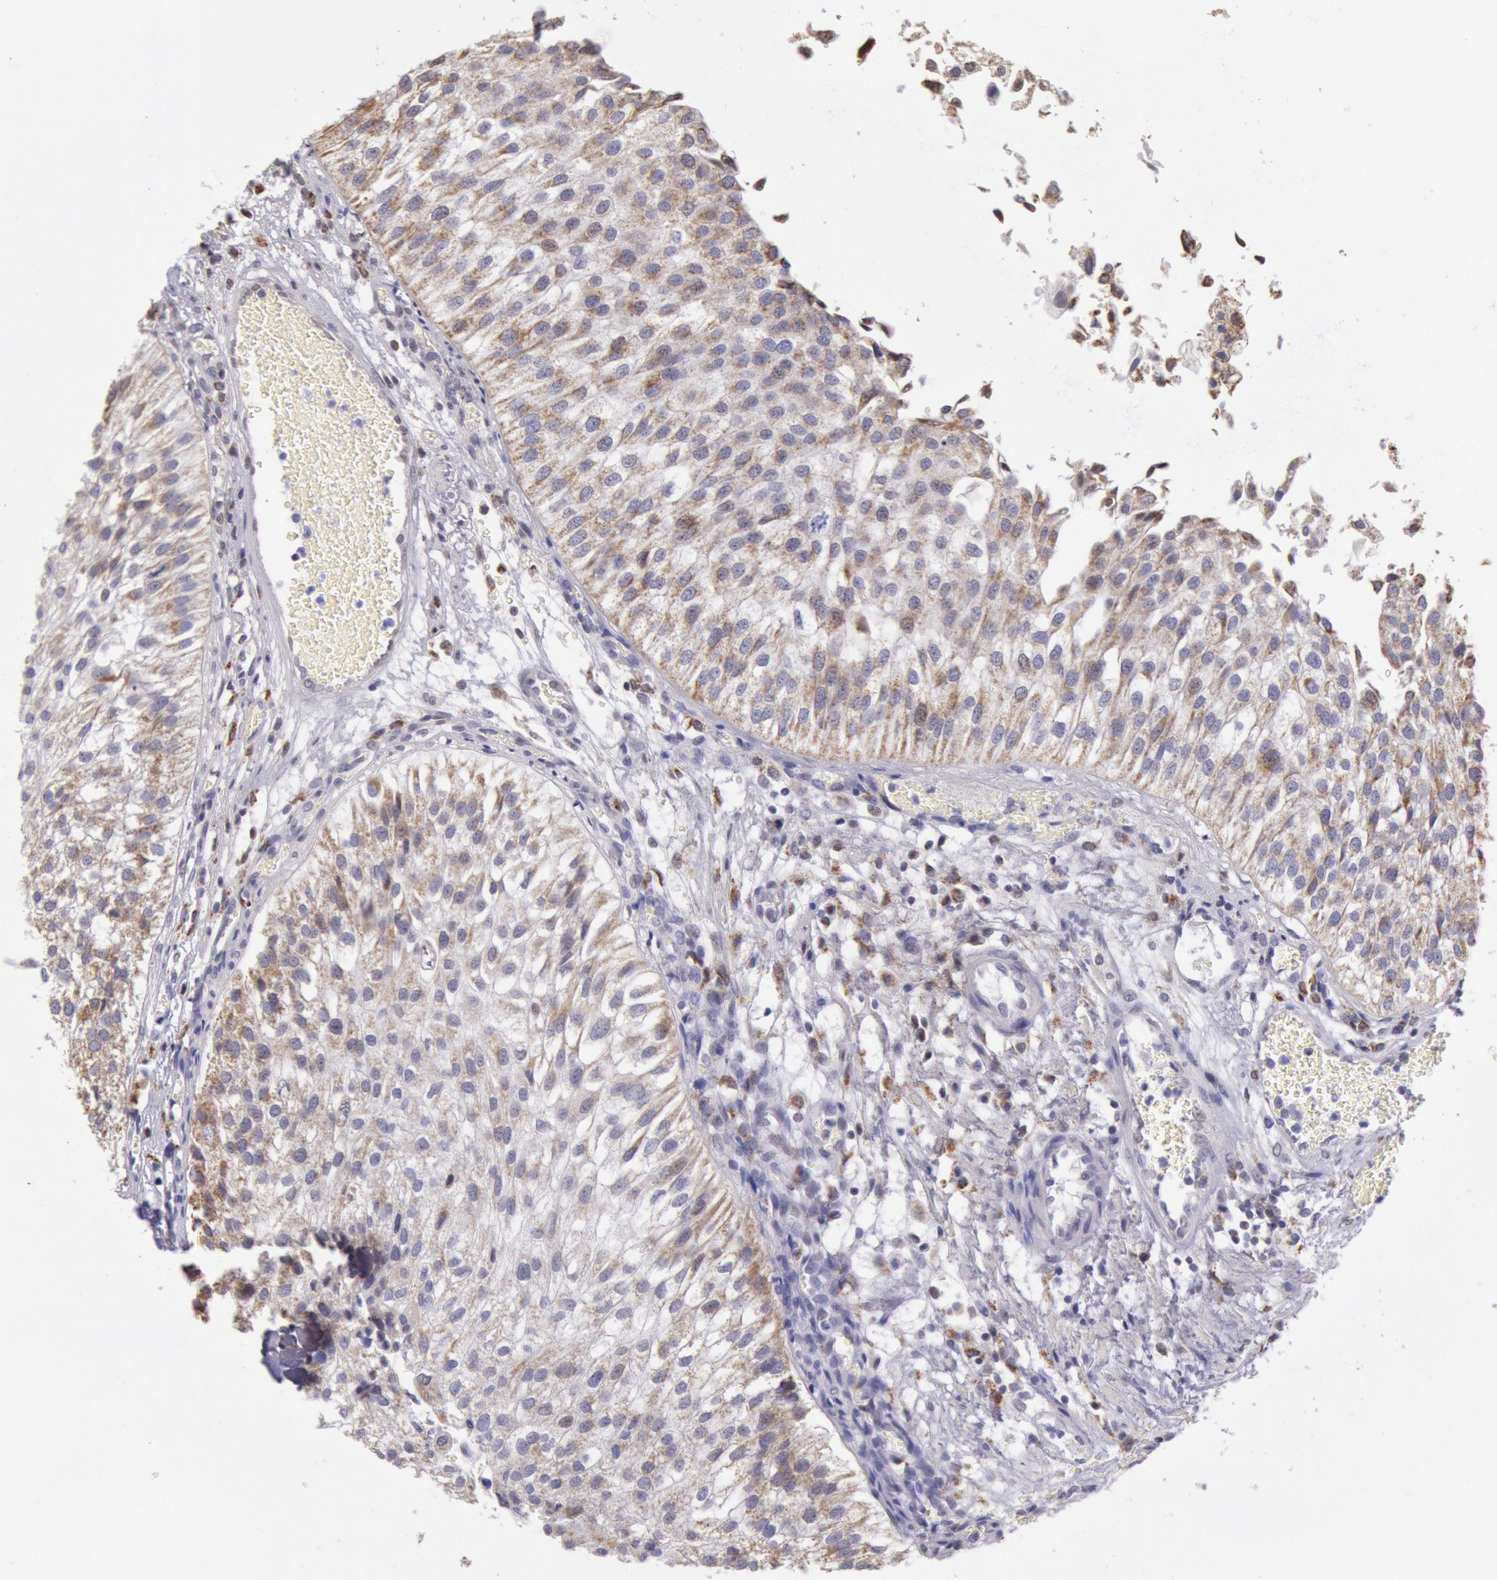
{"staining": {"intensity": "weak", "quantity": ">75%", "location": "cytoplasmic/membranous"}, "tissue": "urothelial cancer", "cell_type": "Tumor cells", "image_type": "cancer", "snomed": [{"axis": "morphology", "description": "Urothelial carcinoma, Low grade"}, {"axis": "topography", "description": "Urinary bladder"}], "caption": "High-magnification brightfield microscopy of low-grade urothelial carcinoma stained with DAB (3,3'-diaminobenzidine) (brown) and counterstained with hematoxylin (blue). tumor cells exhibit weak cytoplasmic/membranous positivity is seen in approximately>75% of cells.", "gene": "FRMD6", "patient": {"sex": "female", "age": 89}}